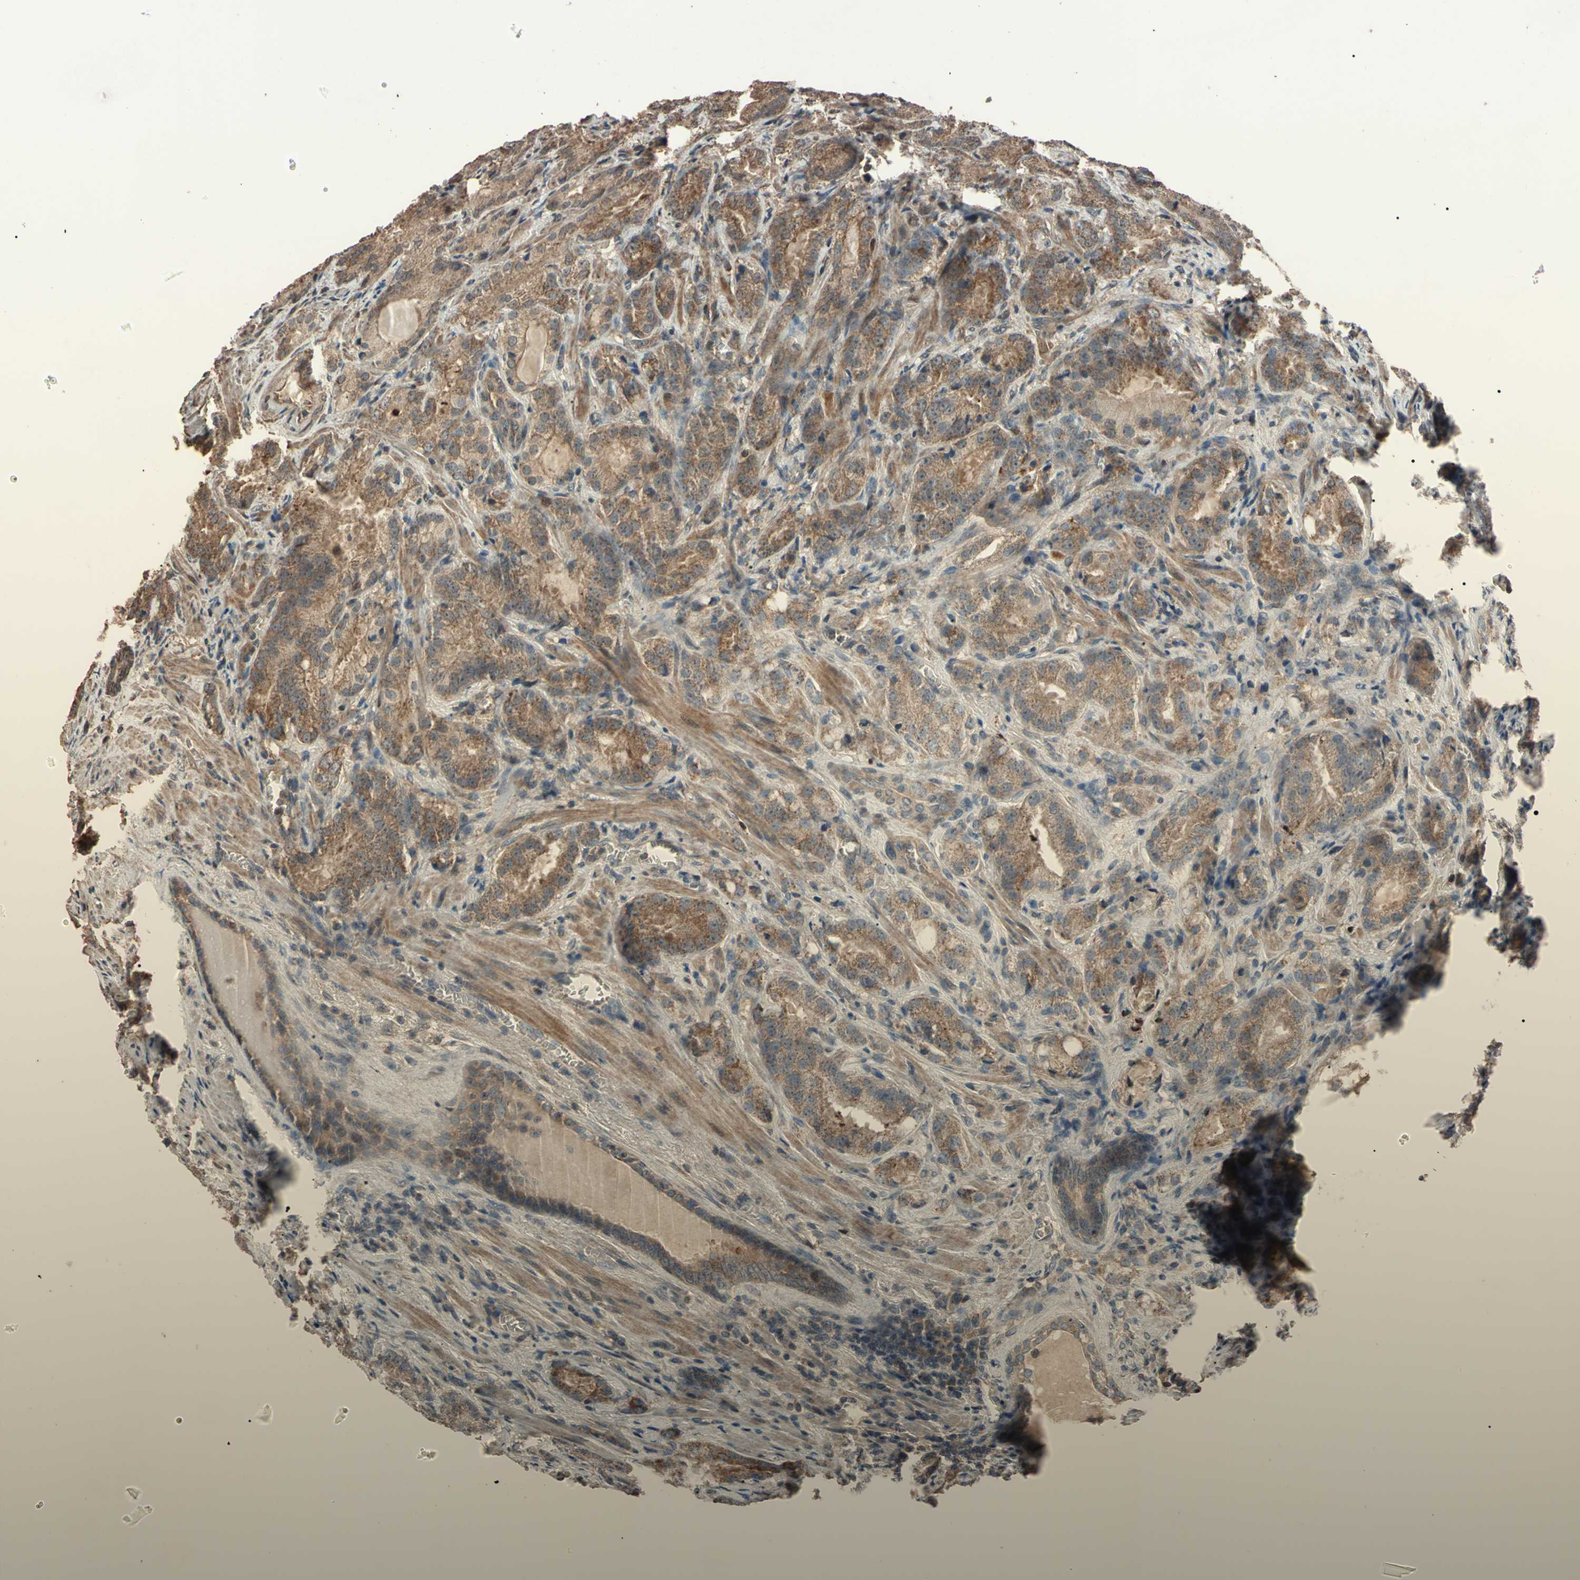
{"staining": {"intensity": "moderate", "quantity": ">75%", "location": "cytoplasmic/membranous"}, "tissue": "prostate cancer", "cell_type": "Tumor cells", "image_type": "cancer", "snomed": [{"axis": "morphology", "description": "Adenocarcinoma, High grade"}, {"axis": "topography", "description": "Prostate"}], "caption": "A photomicrograph of prostate high-grade adenocarcinoma stained for a protein shows moderate cytoplasmic/membranous brown staining in tumor cells. The protein is stained brown, and the nuclei are stained in blue (DAB IHC with brightfield microscopy, high magnification).", "gene": "TNFRSF1A", "patient": {"sex": "male", "age": 64}}